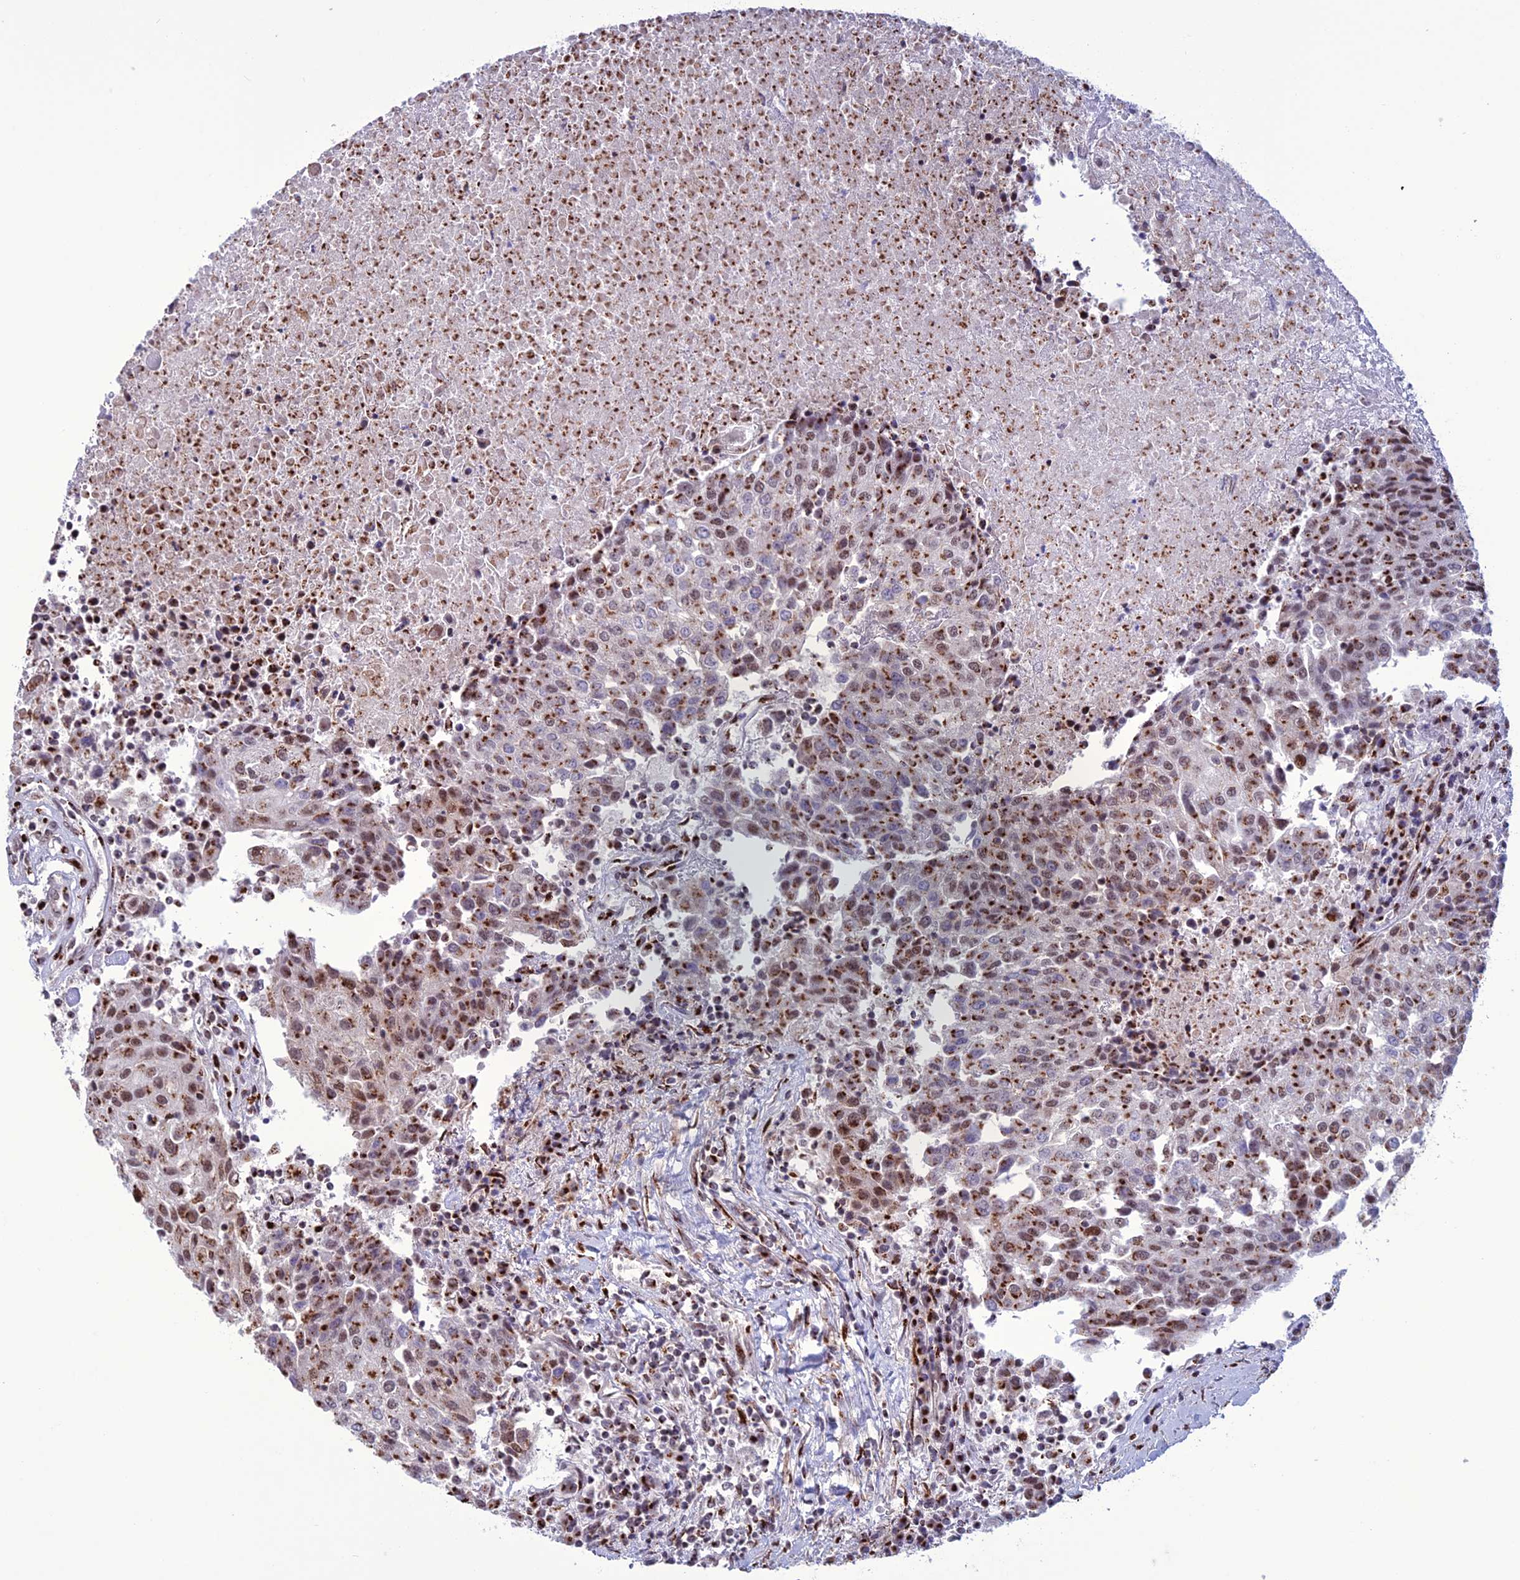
{"staining": {"intensity": "strong", "quantity": "25%-75%", "location": "cytoplasmic/membranous,nuclear"}, "tissue": "urothelial cancer", "cell_type": "Tumor cells", "image_type": "cancer", "snomed": [{"axis": "morphology", "description": "Urothelial carcinoma, High grade"}, {"axis": "topography", "description": "Urinary bladder"}], "caption": "IHC image of high-grade urothelial carcinoma stained for a protein (brown), which shows high levels of strong cytoplasmic/membranous and nuclear positivity in approximately 25%-75% of tumor cells.", "gene": "PLEKHA4", "patient": {"sex": "female", "age": 85}}